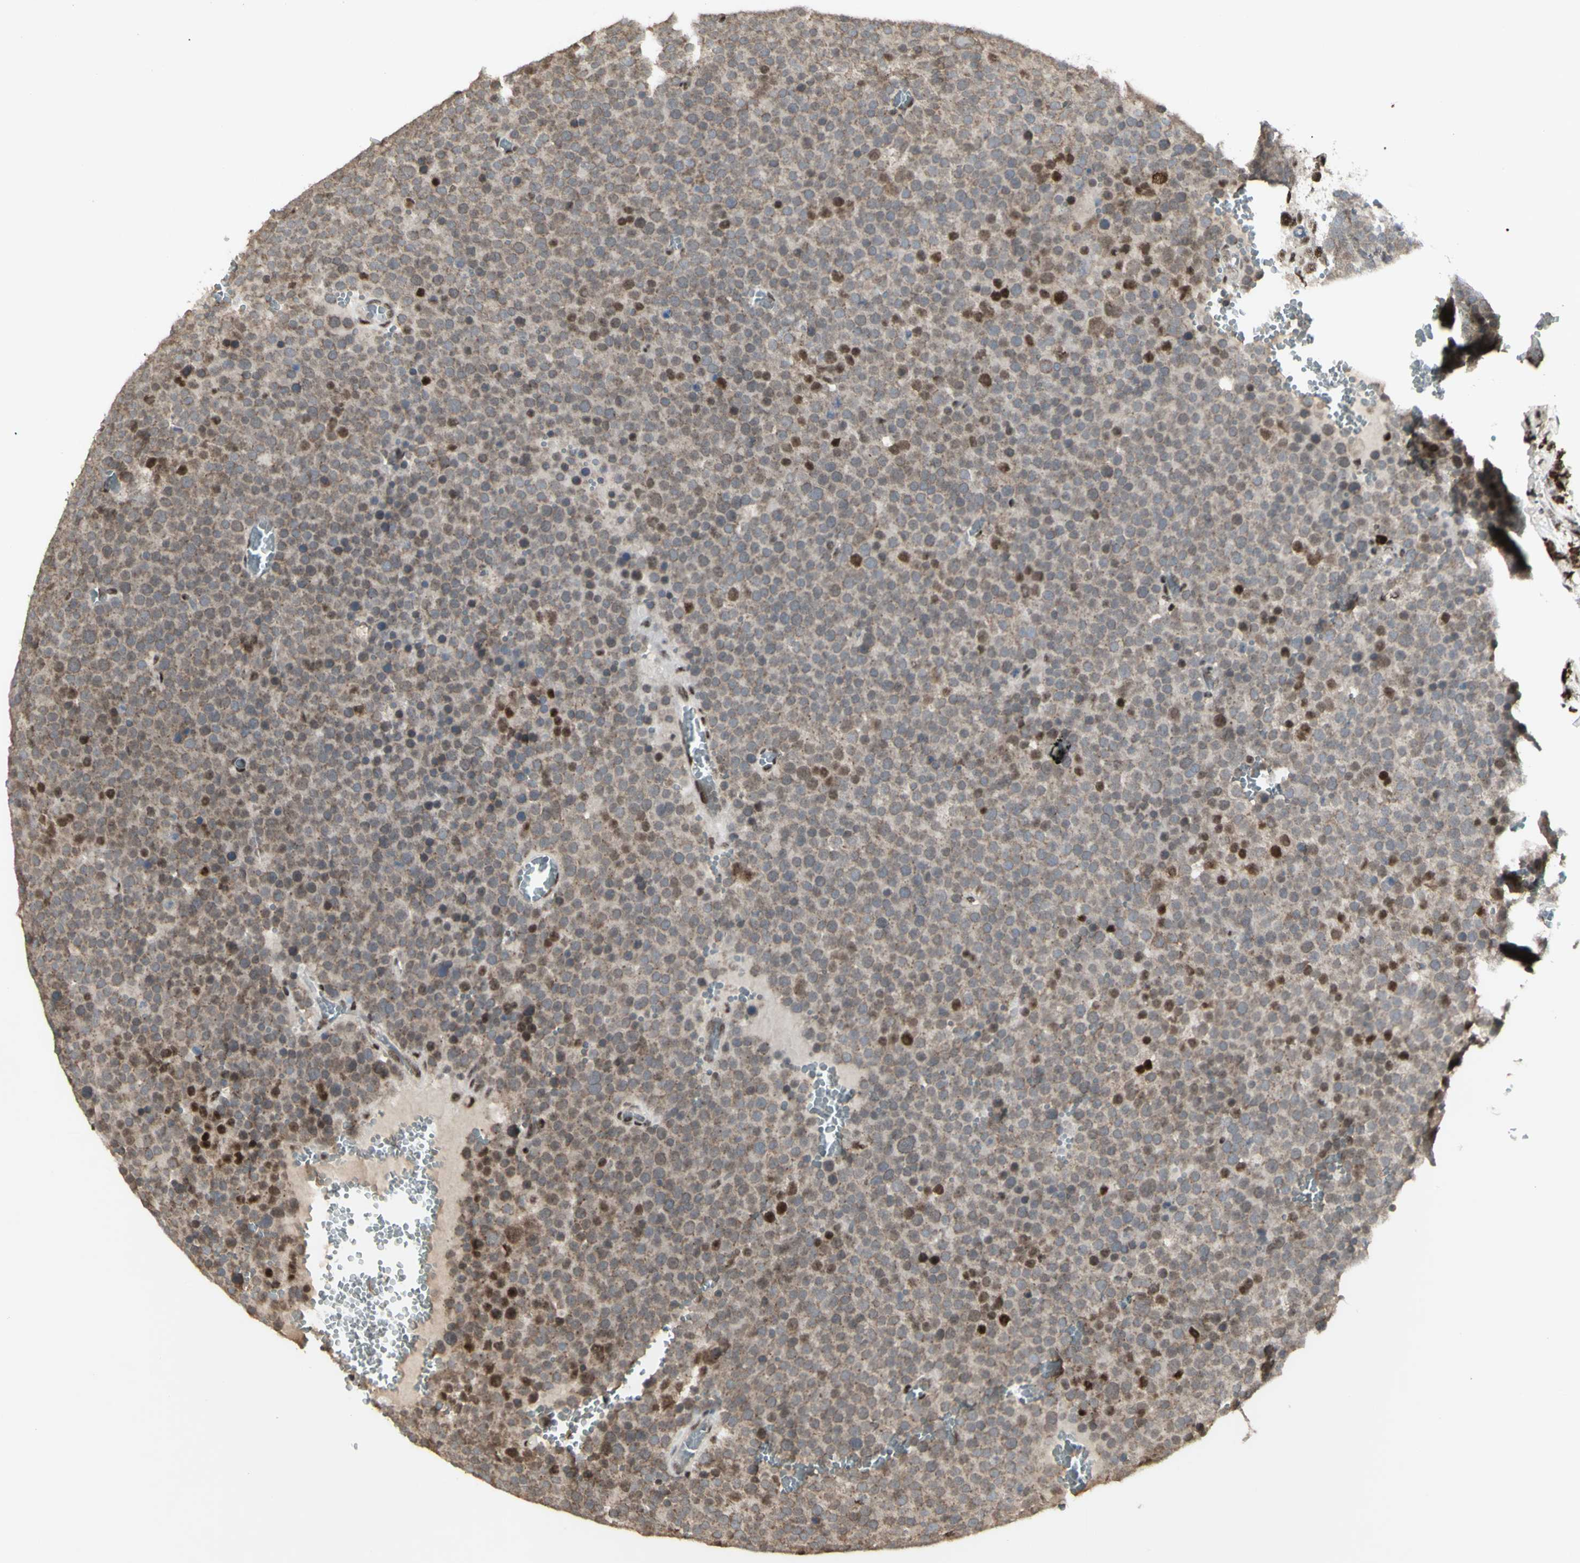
{"staining": {"intensity": "strong", "quantity": "<25%", "location": "nuclear"}, "tissue": "testis cancer", "cell_type": "Tumor cells", "image_type": "cancer", "snomed": [{"axis": "morphology", "description": "Seminoma, NOS"}, {"axis": "topography", "description": "Testis"}], "caption": "A brown stain labels strong nuclear staining of a protein in testis cancer tumor cells.", "gene": "CCNT1", "patient": {"sex": "male", "age": 71}}